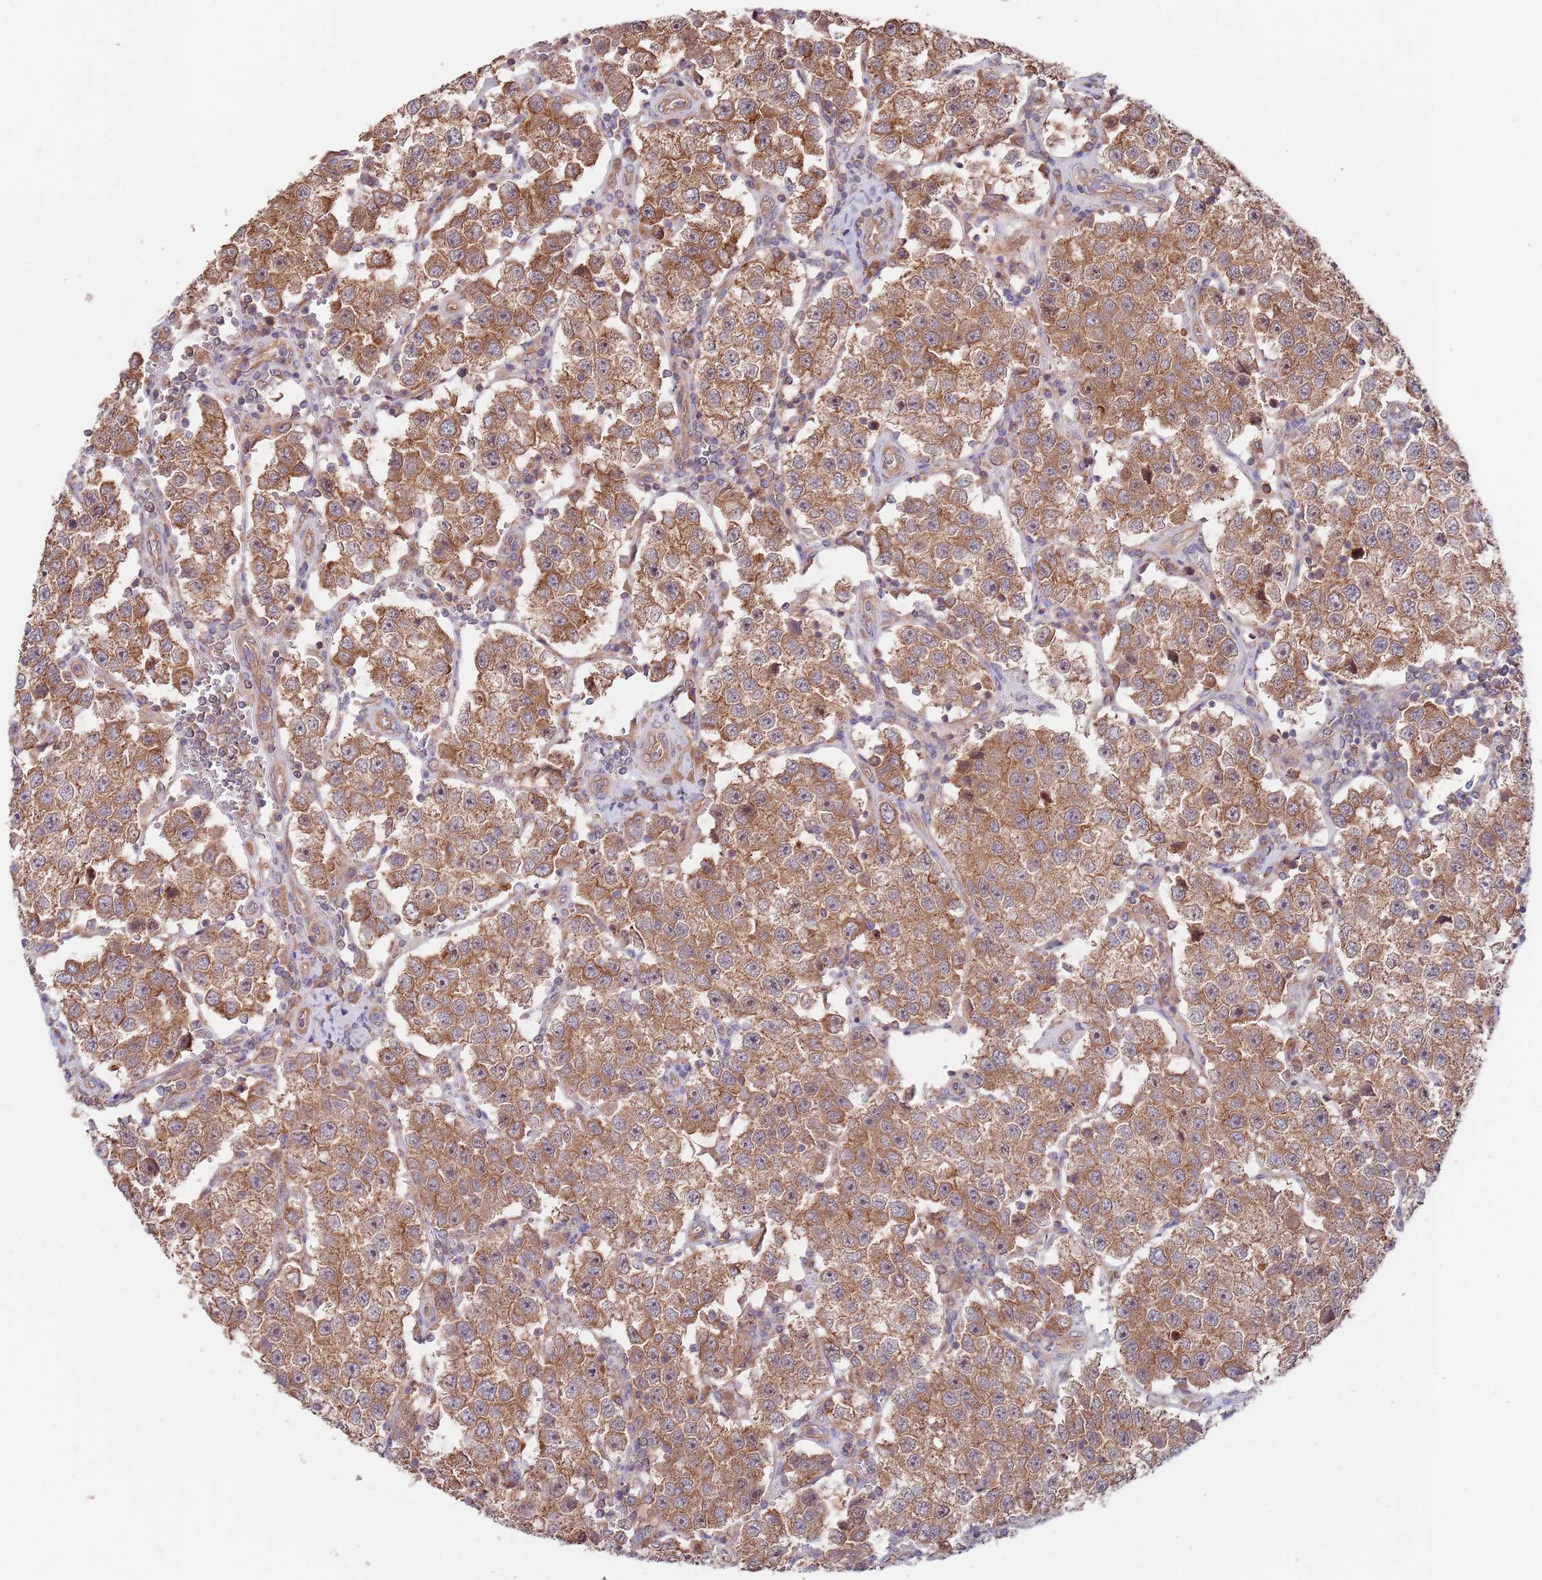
{"staining": {"intensity": "moderate", "quantity": ">75%", "location": "cytoplasmic/membranous"}, "tissue": "testis cancer", "cell_type": "Tumor cells", "image_type": "cancer", "snomed": [{"axis": "morphology", "description": "Seminoma, NOS"}, {"axis": "topography", "description": "Testis"}], "caption": "Immunohistochemical staining of seminoma (testis) displays medium levels of moderate cytoplasmic/membranous protein positivity in approximately >75% of tumor cells. The protein of interest is shown in brown color, while the nuclei are stained blue.", "gene": "EIF3F", "patient": {"sex": "male", "age": 37}}